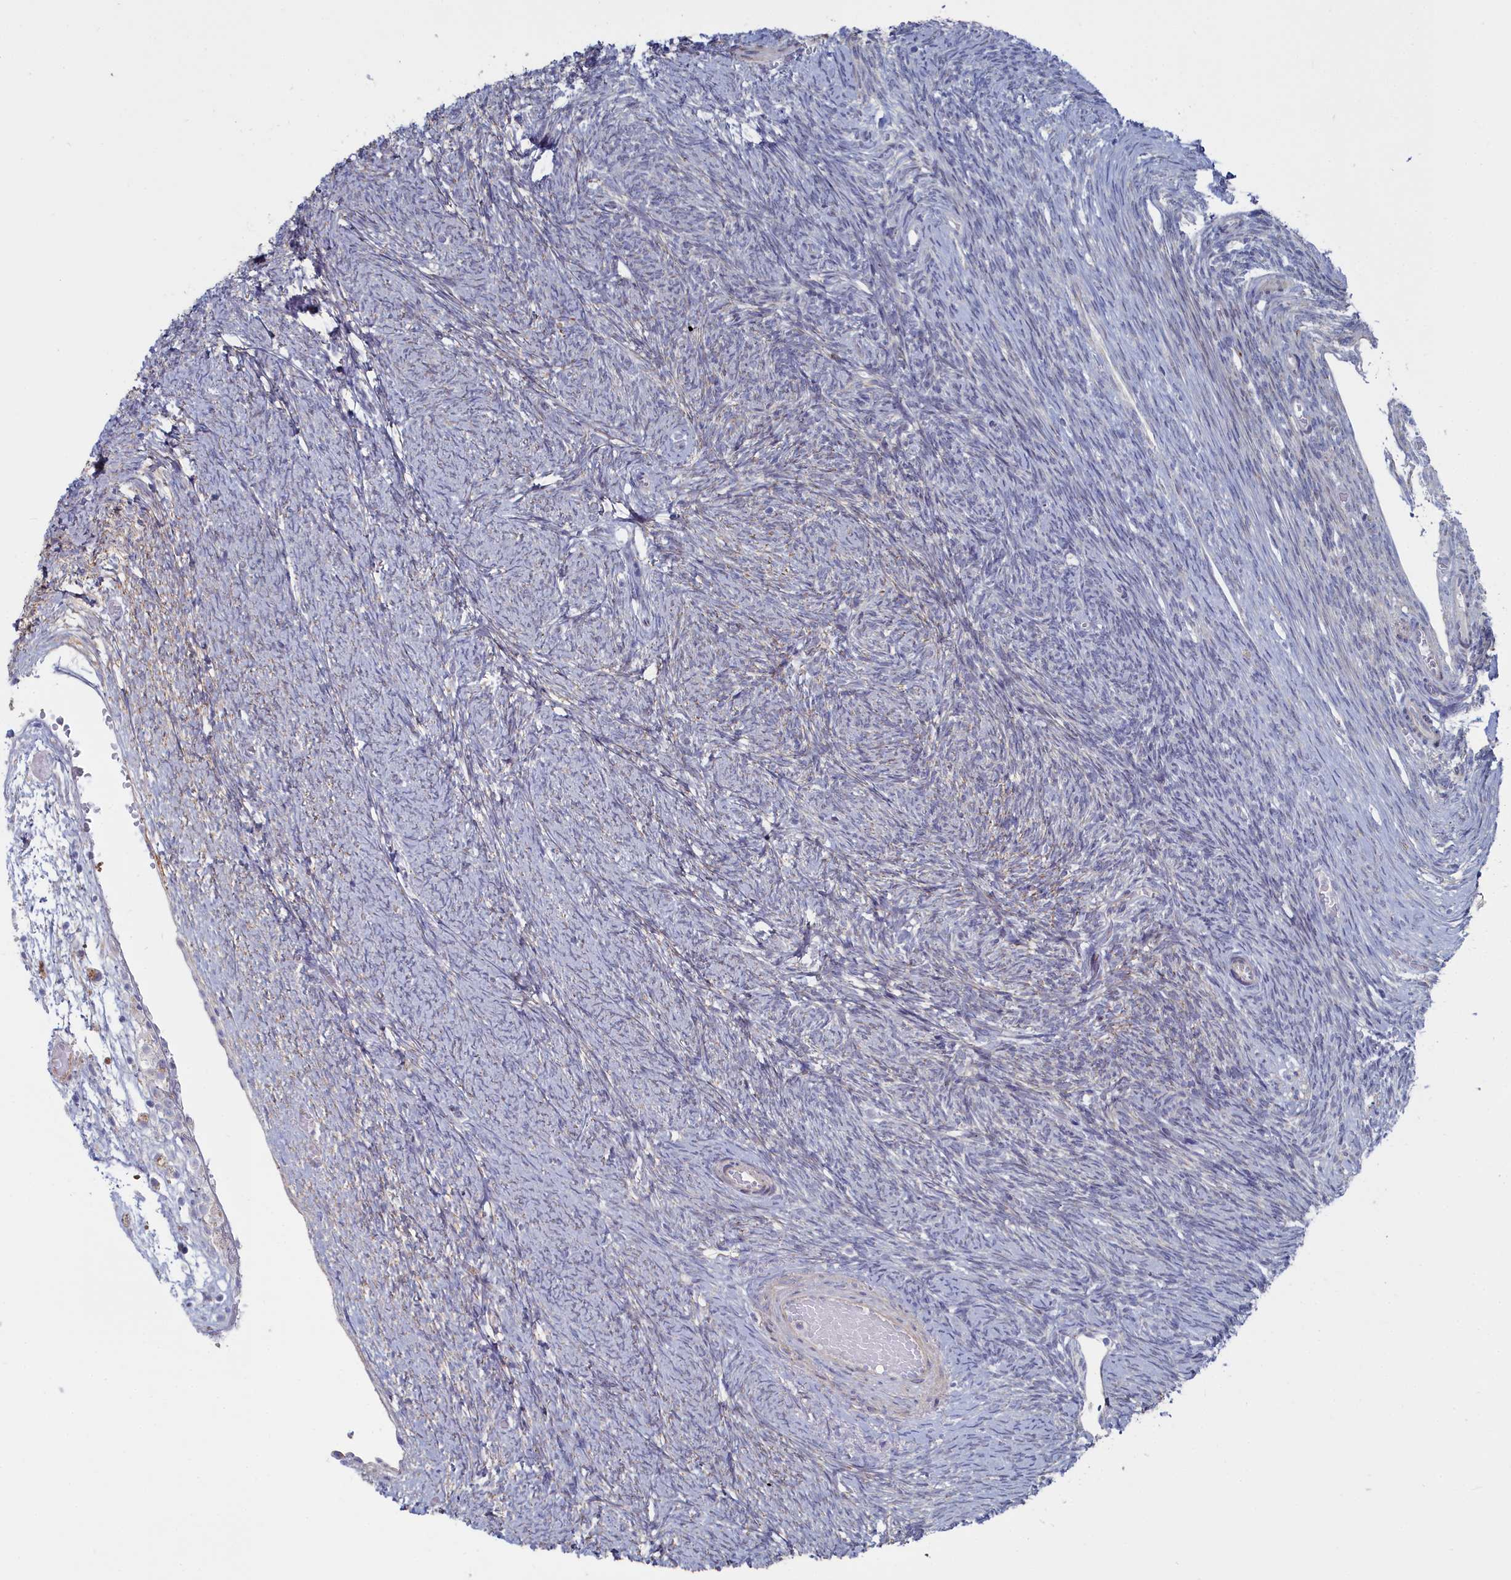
{"staining": {"intensity": "moderate", "quantity": ">75%", "location": "cytoplasmic/membranous"}, "tissue": "ovary", "cell_type": "Follicle cells", "image_type": "normal", "snomed": [{"axis": "morphology", "description": "Normal tissue, NOS"}, {"axis": "topography", "description": "Ovary"}], "caption": "Immunohistochemical staining of unremarkable human ovary reveals >75% levels of moderate cytoplasmic/membranous protein expression in approximately >75% of follicle cells. The staining was performed using DAB to visualize the protein expression in brown, while the nuclei were stained in blue with hematoxylin (Magnification: 20x).", "gene": "SHISAL2A", "patient": {"sex": "female", "age": 44}}